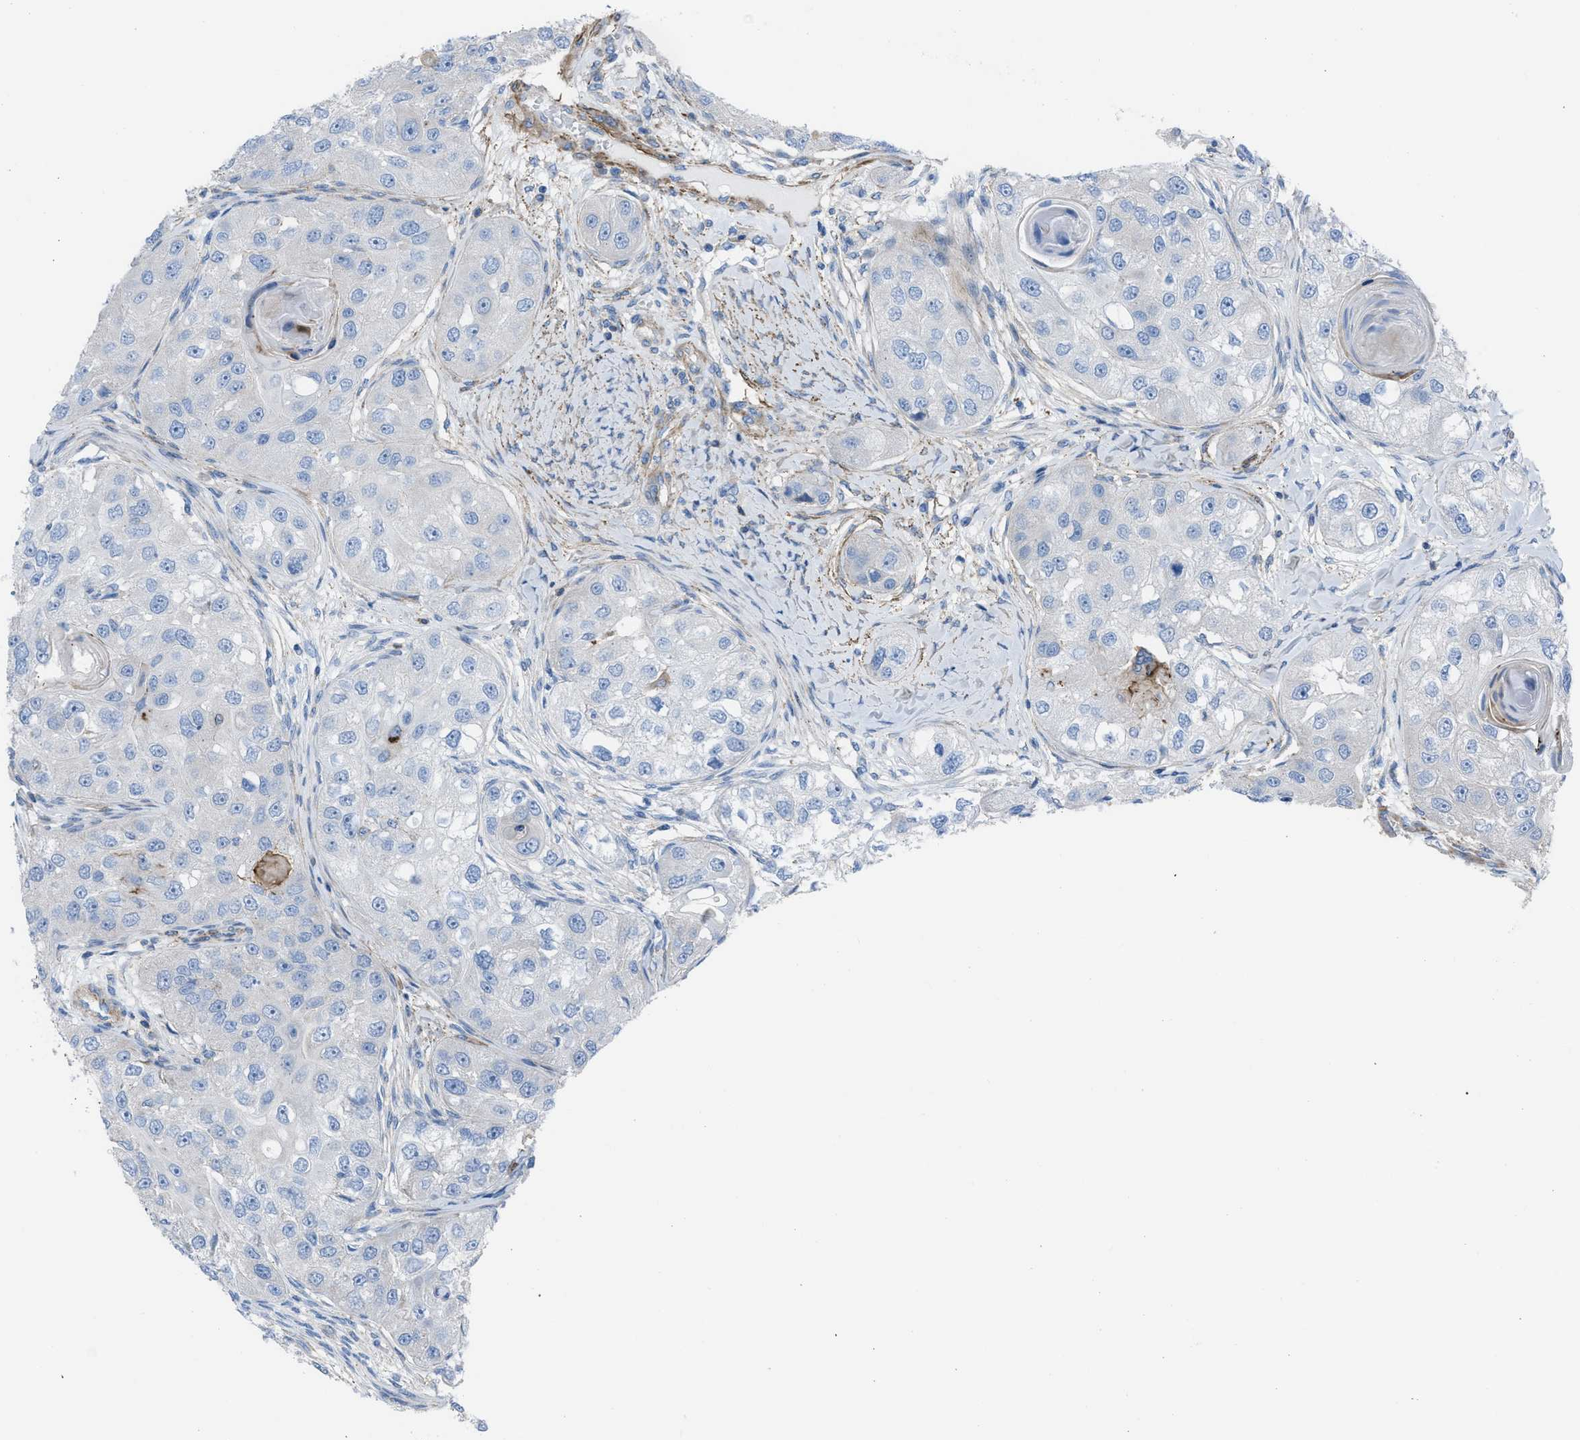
{"staining": {"intensity": "negative", "quantity": "none", "location": "none"}, "tissue": "head and neck cancer", "cell_type": "Tumor cells", "image_type": "cancer", "snomed": [{"axis": "morphology", "description": "Normal tissue, NOS"}, {"axis": "morphology", "description": "Squamous cell carcinoma, NOS"}, {"axis": "topography", "description": "Skeletal muscle"}, {"axis": "topography", "description": "Head-Neck"}], "caption": "Tumor cells are negative for brown protein staining in head and neck cancer. The staining is performed using DAB brown chromogen with nuclei counter-stained in using hematoxylin.", "gene": "KCNH7", "patient": {"sex": "male", "age": 51}}